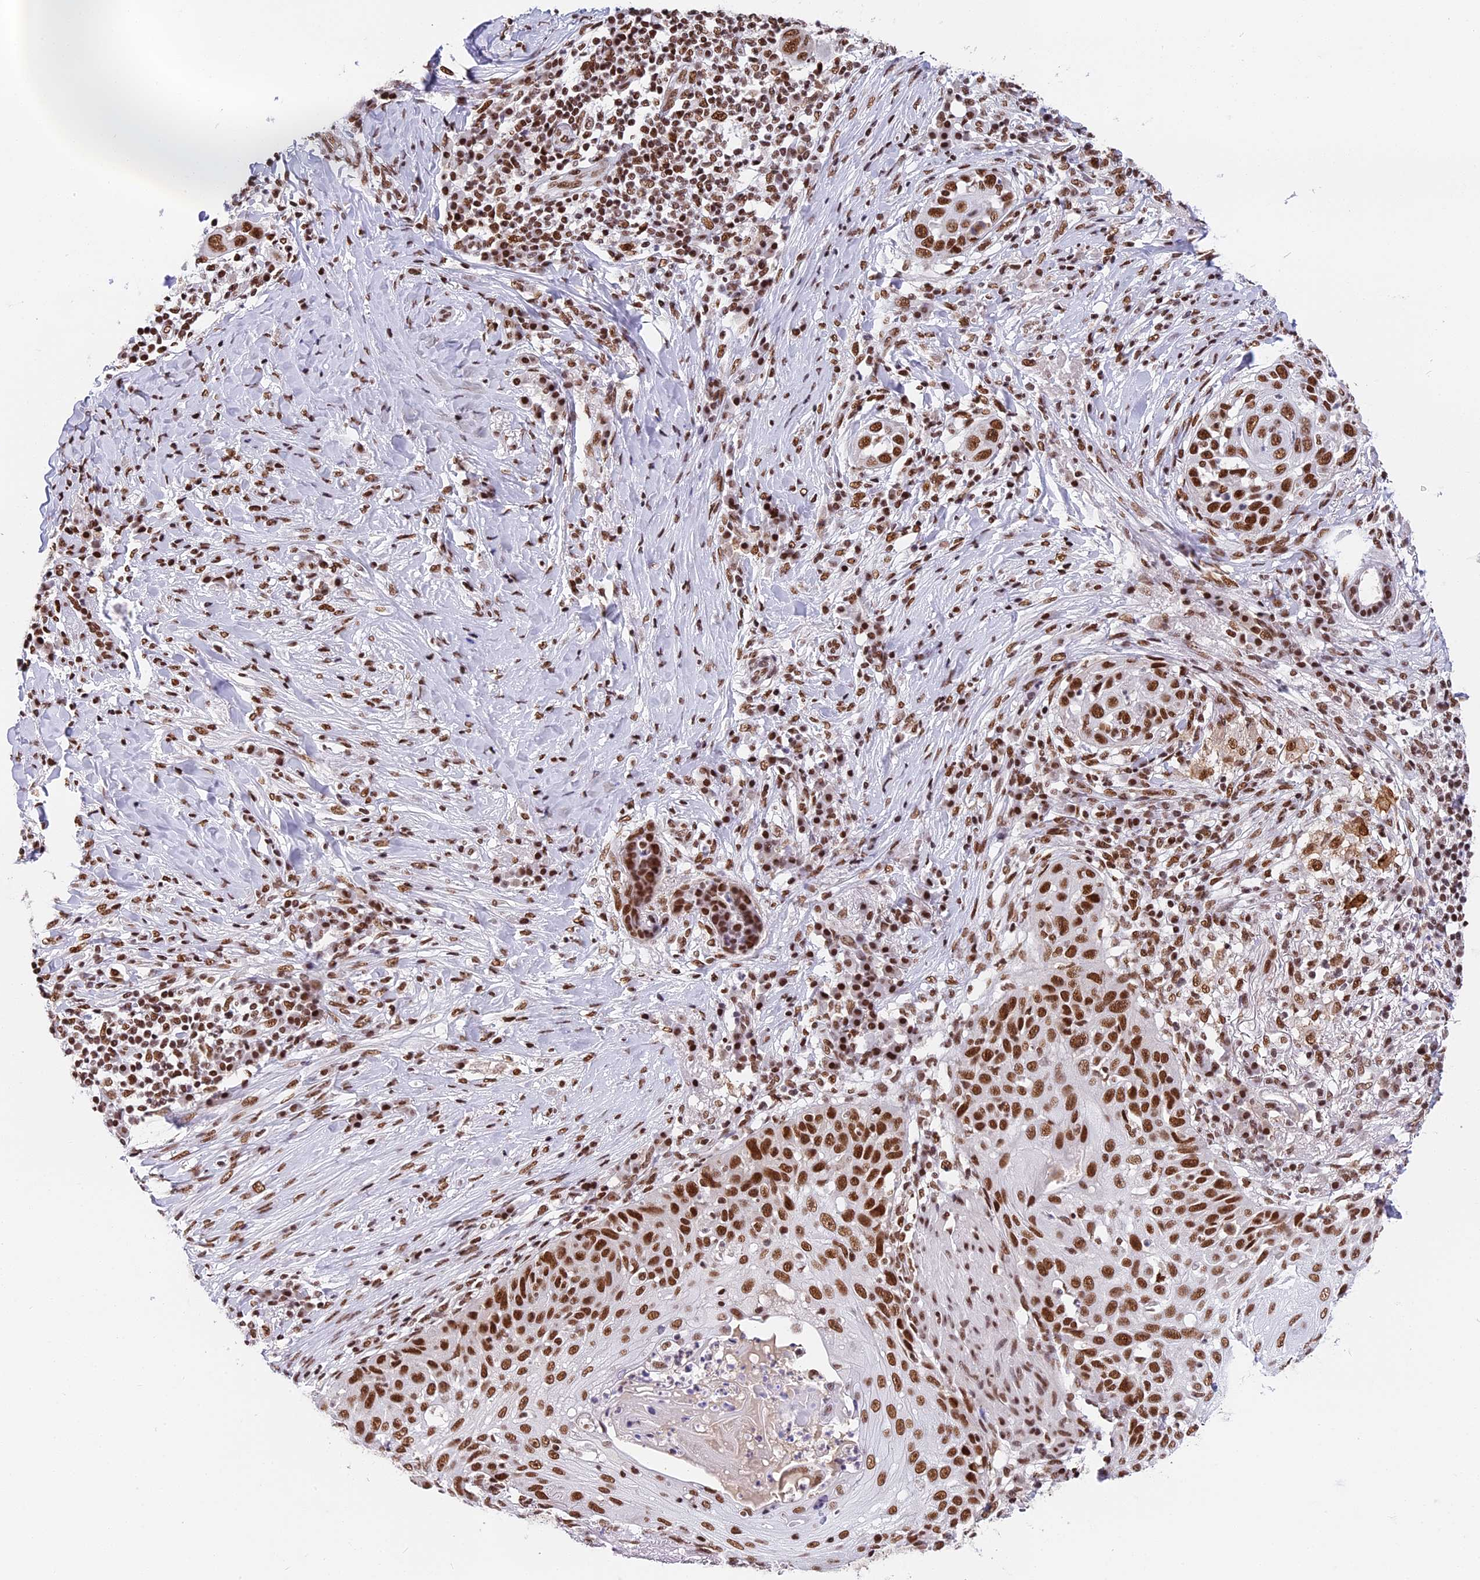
{"staining": {"intensity": "strong", "quantity": ">75%", "location": "nuclear"}, "tissue": "skin cancer", "cell_type": "Tumor cells", "image_type": "cancer", "snomed": [{"axis": "morphology", "description": "Squamous cell carcinoma, NOS"}, {"axis": "topography", "description": "Skin"}], "caption": "This image shows immunohistochemistry staining of skin squamous cell carcinoma, with high strong nuclear positivity in approximately >75% of tumor cells.", "gene": "SBNO1", "patient": {"sex": "female", "age": 44}}